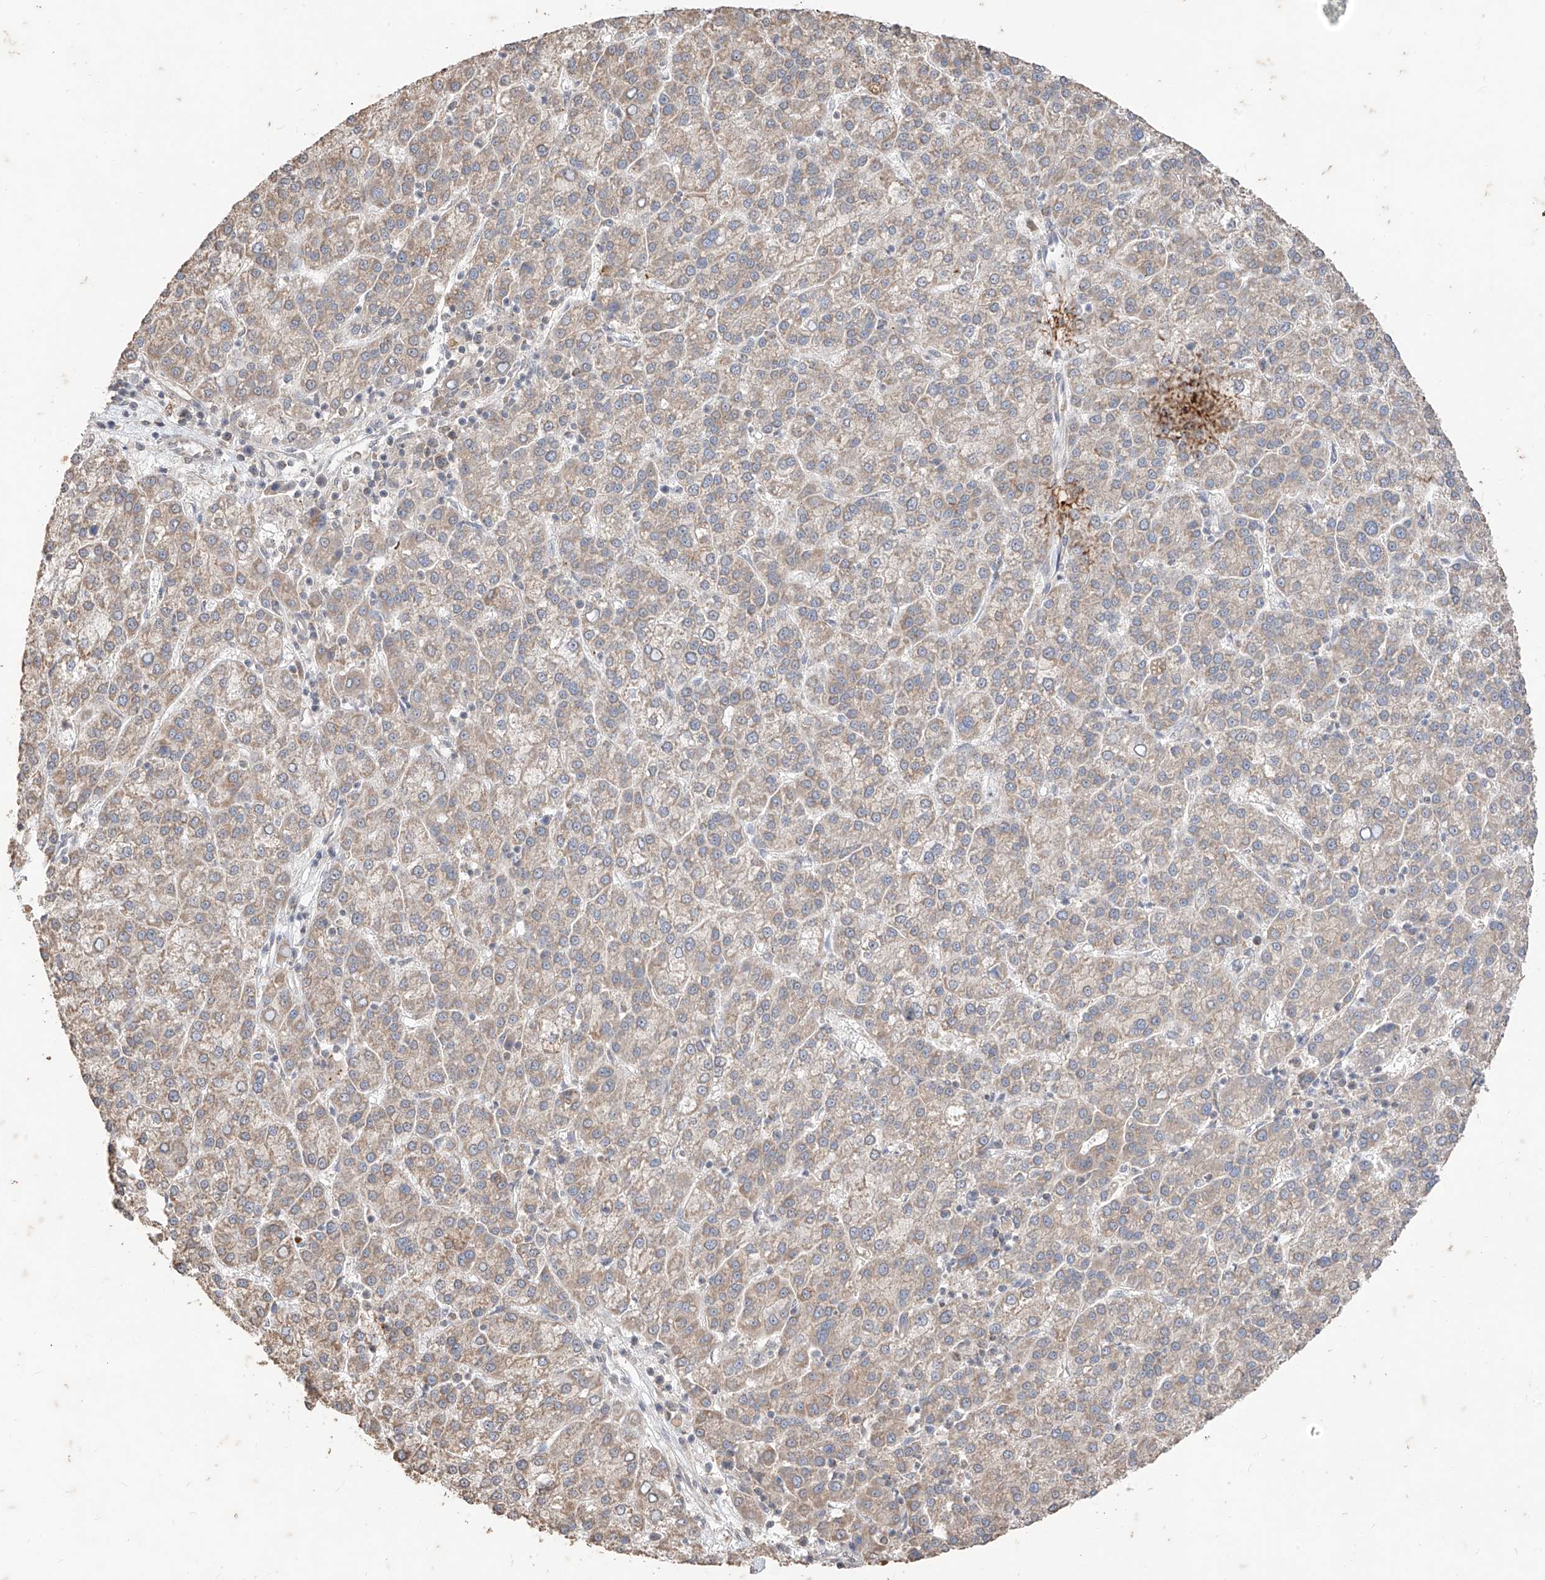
{"staining": {"intensity": "weak", "quantity": ">75%", "location": "cytoplasmic/membranous"}, "tissue": "liver cancer", "cell_type": "Tumor cells", "image_type": "cancer", "snomed": [{"axis": "morphology", "description": "Carcinoma, Hepatocellular, NOS"}, {"axis": "topography", "description": "Liver"}], "caption": "Liver hepatocellular carcinoma stained with immunohistochemistry (IHC) exhibits weak cytoplasmic/membranous expression in approximately >75% of tumor cells.", "gene": "MTUS2", "patient": {"sex": "female", "age": 58}}